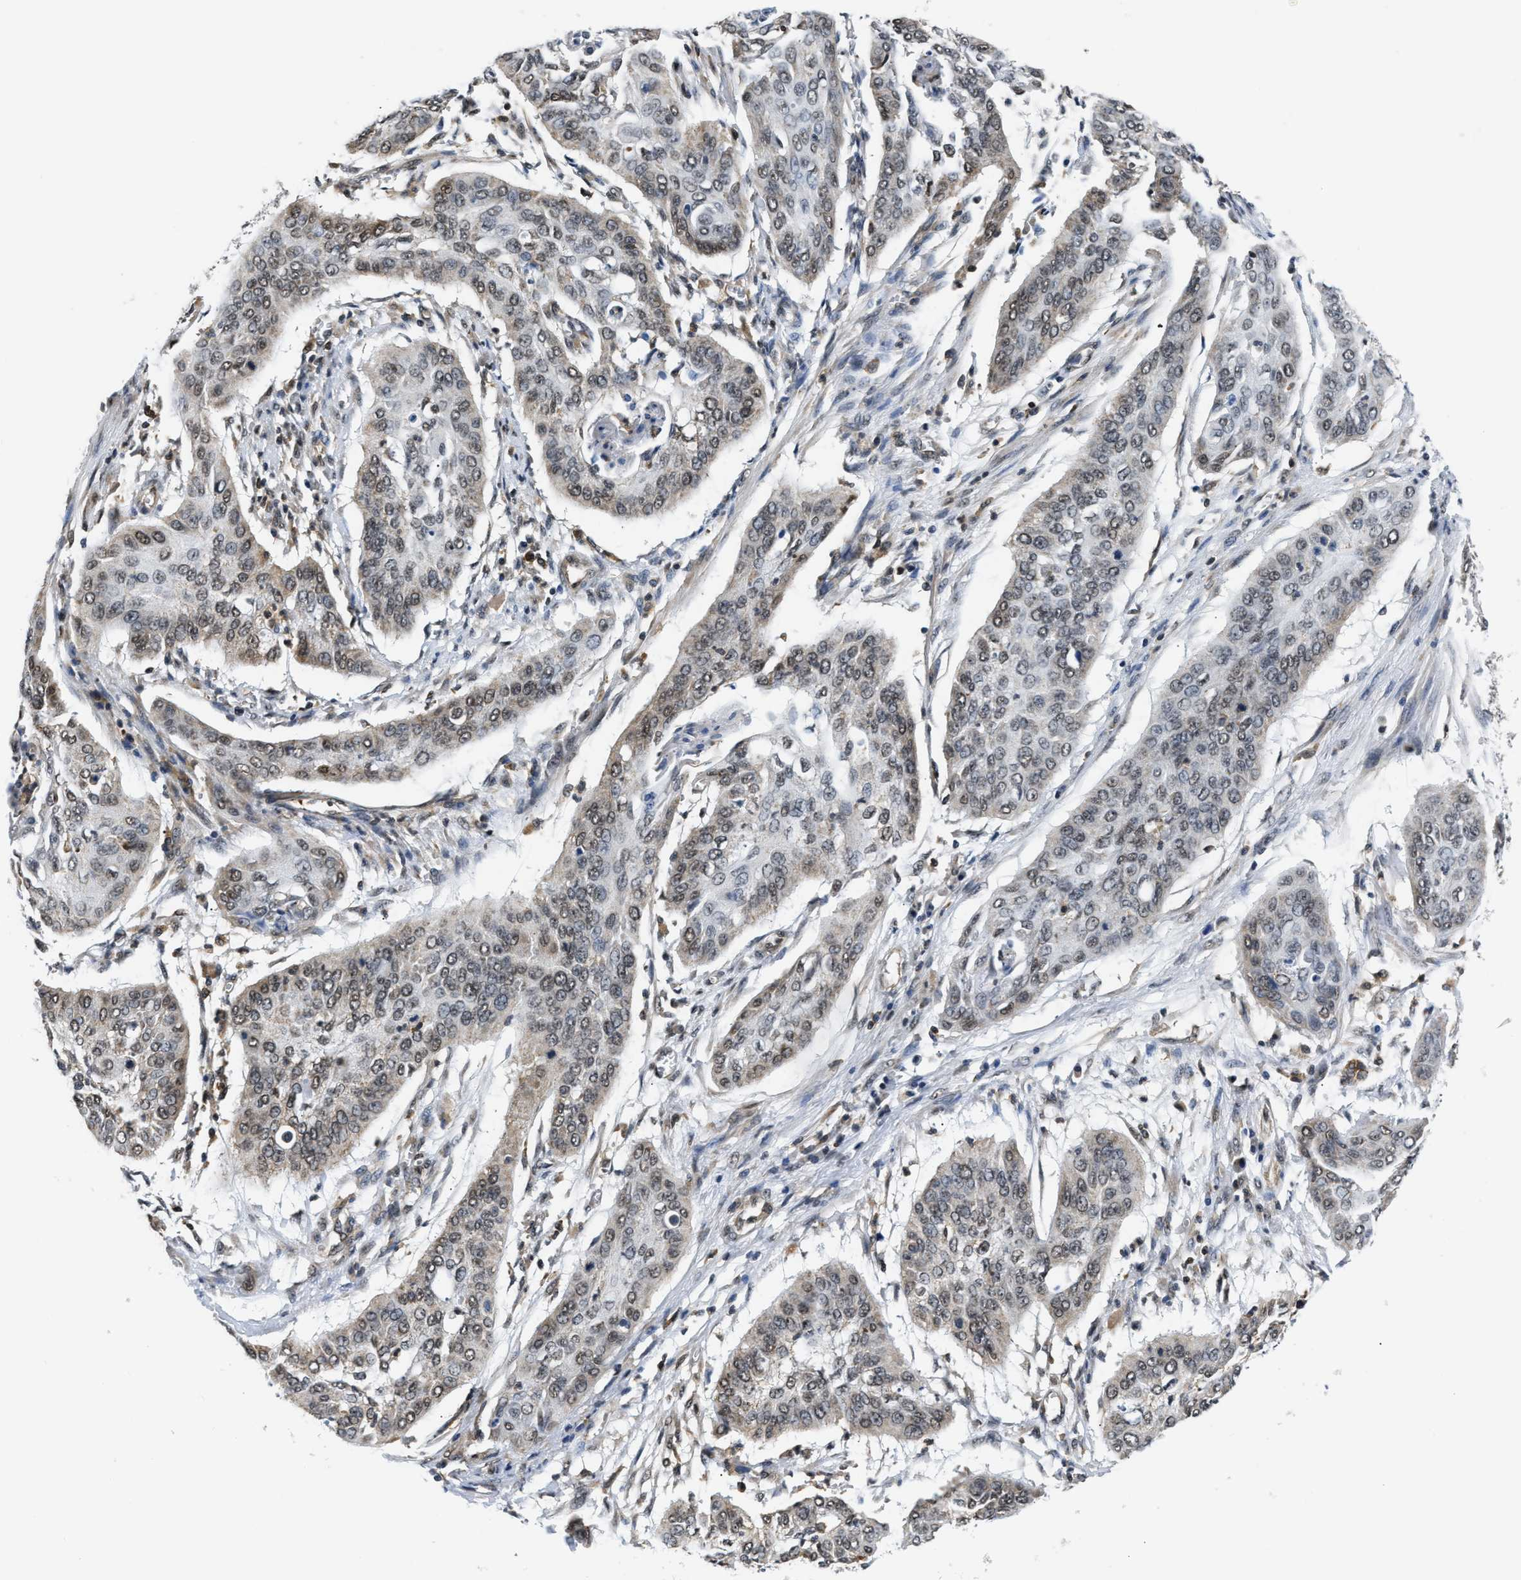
{"staining": {"intensity": "weak", "quantity": ">75%", "location": "cytoplasmic/membranous,nuclear"}, "tissue": "cervical cancer", "cell_type": "Tumor cells", "image_type": "cancer", "snomed": [{"axis": "morphology", "description": "Squamous cell carcinoma, NOS"}, {"axis": "topography", "description": "Cervix"}], "caption": "Tumor cells demonstrate weak cytoplasmic/membranous and nuclear positivity in about >75% of cells in cervical cancer.", "gene": "STK10", "patient": {"sex": "female", "age": 39}}